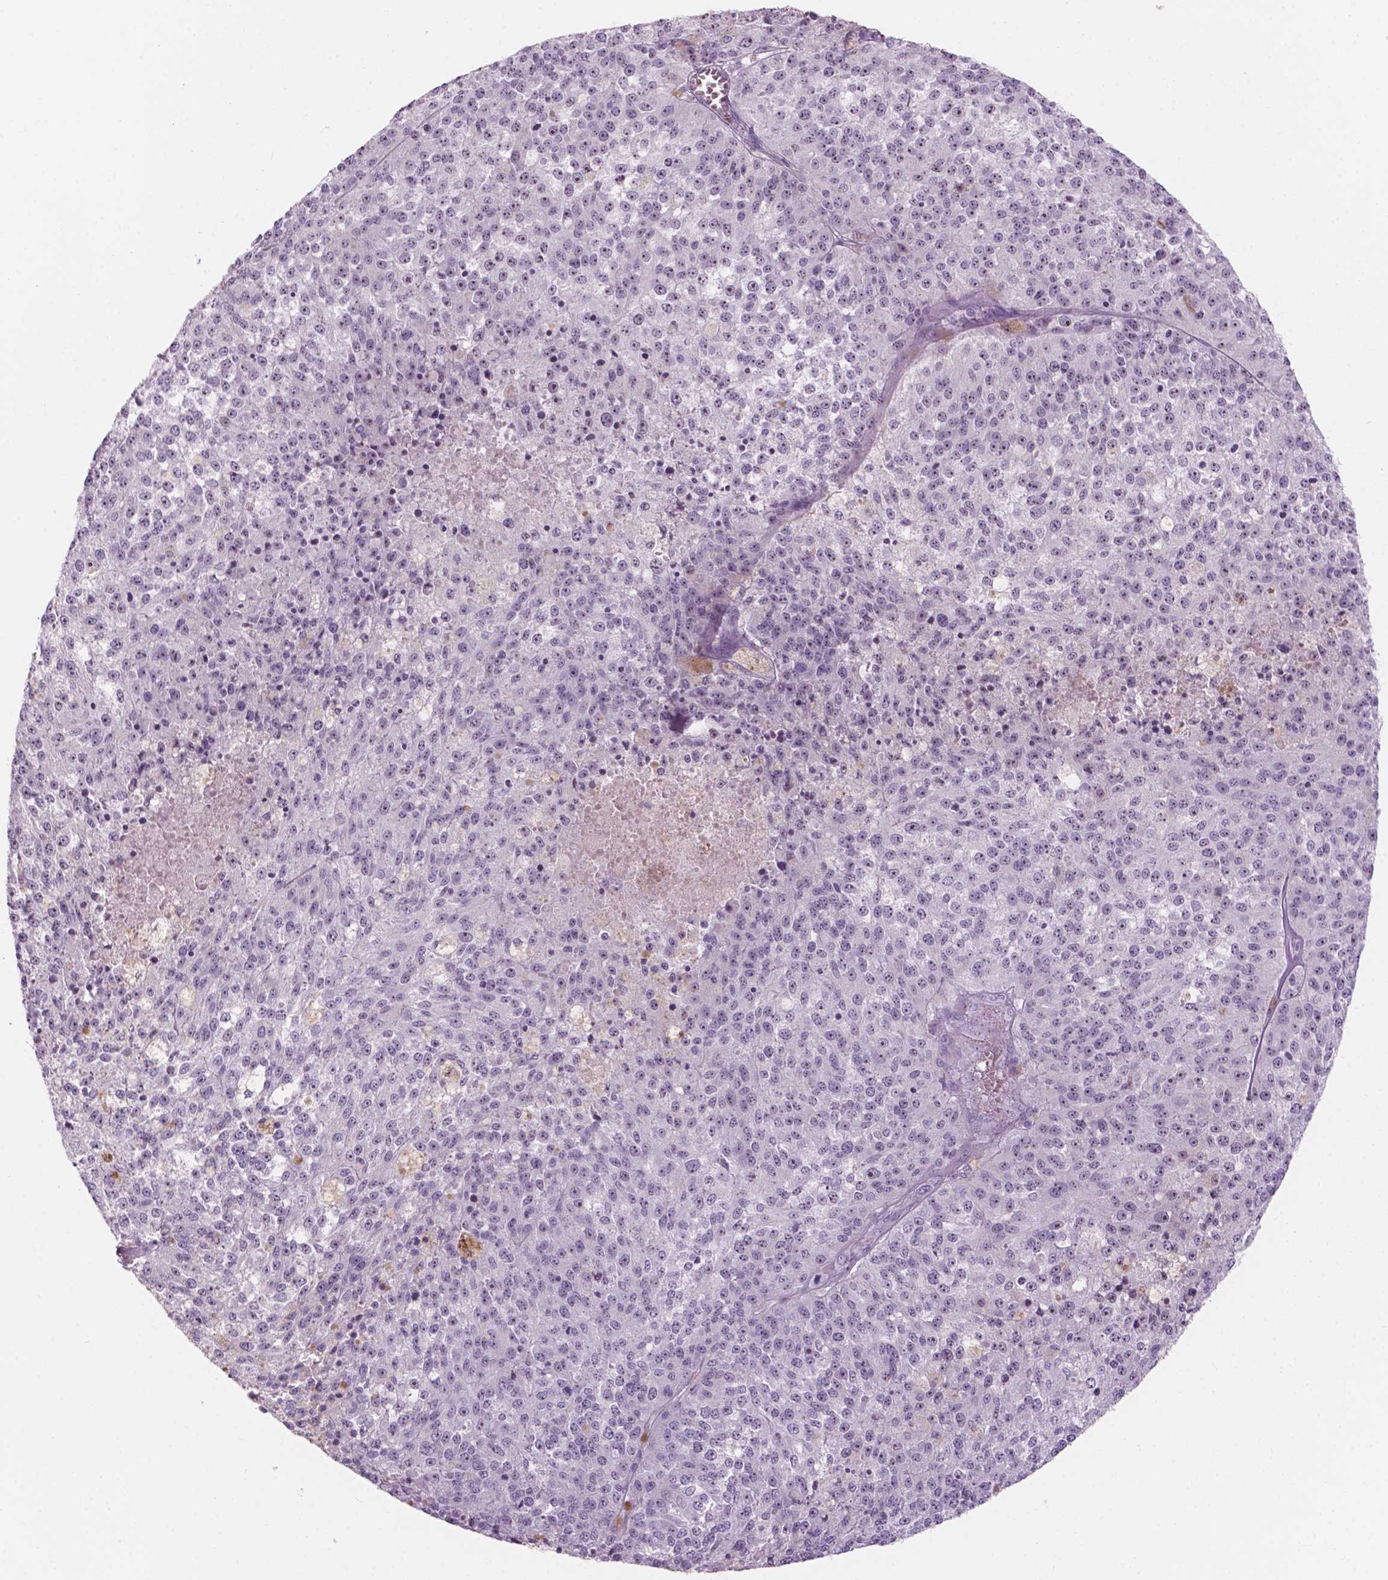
{"staining": {"intensity": "negative", "quantity": "none", "location": "none"}, "tissue": "melanoma", "cell_type": "Tumor cells", "image_type": "cancer", "snomed": [{"axis": "morphology", "description": "Malignant melanoma, Metastatic site"}, {"axis": "topography", "description": "Lymph node"}], "caption": "High power microscopy micrograph of an immunohistochemistry photomicrograph of melanoma, revealing no significant expression in tumor cells.", "gene": "ZNF853", "patient": {"sex": "female", "age": 64}}